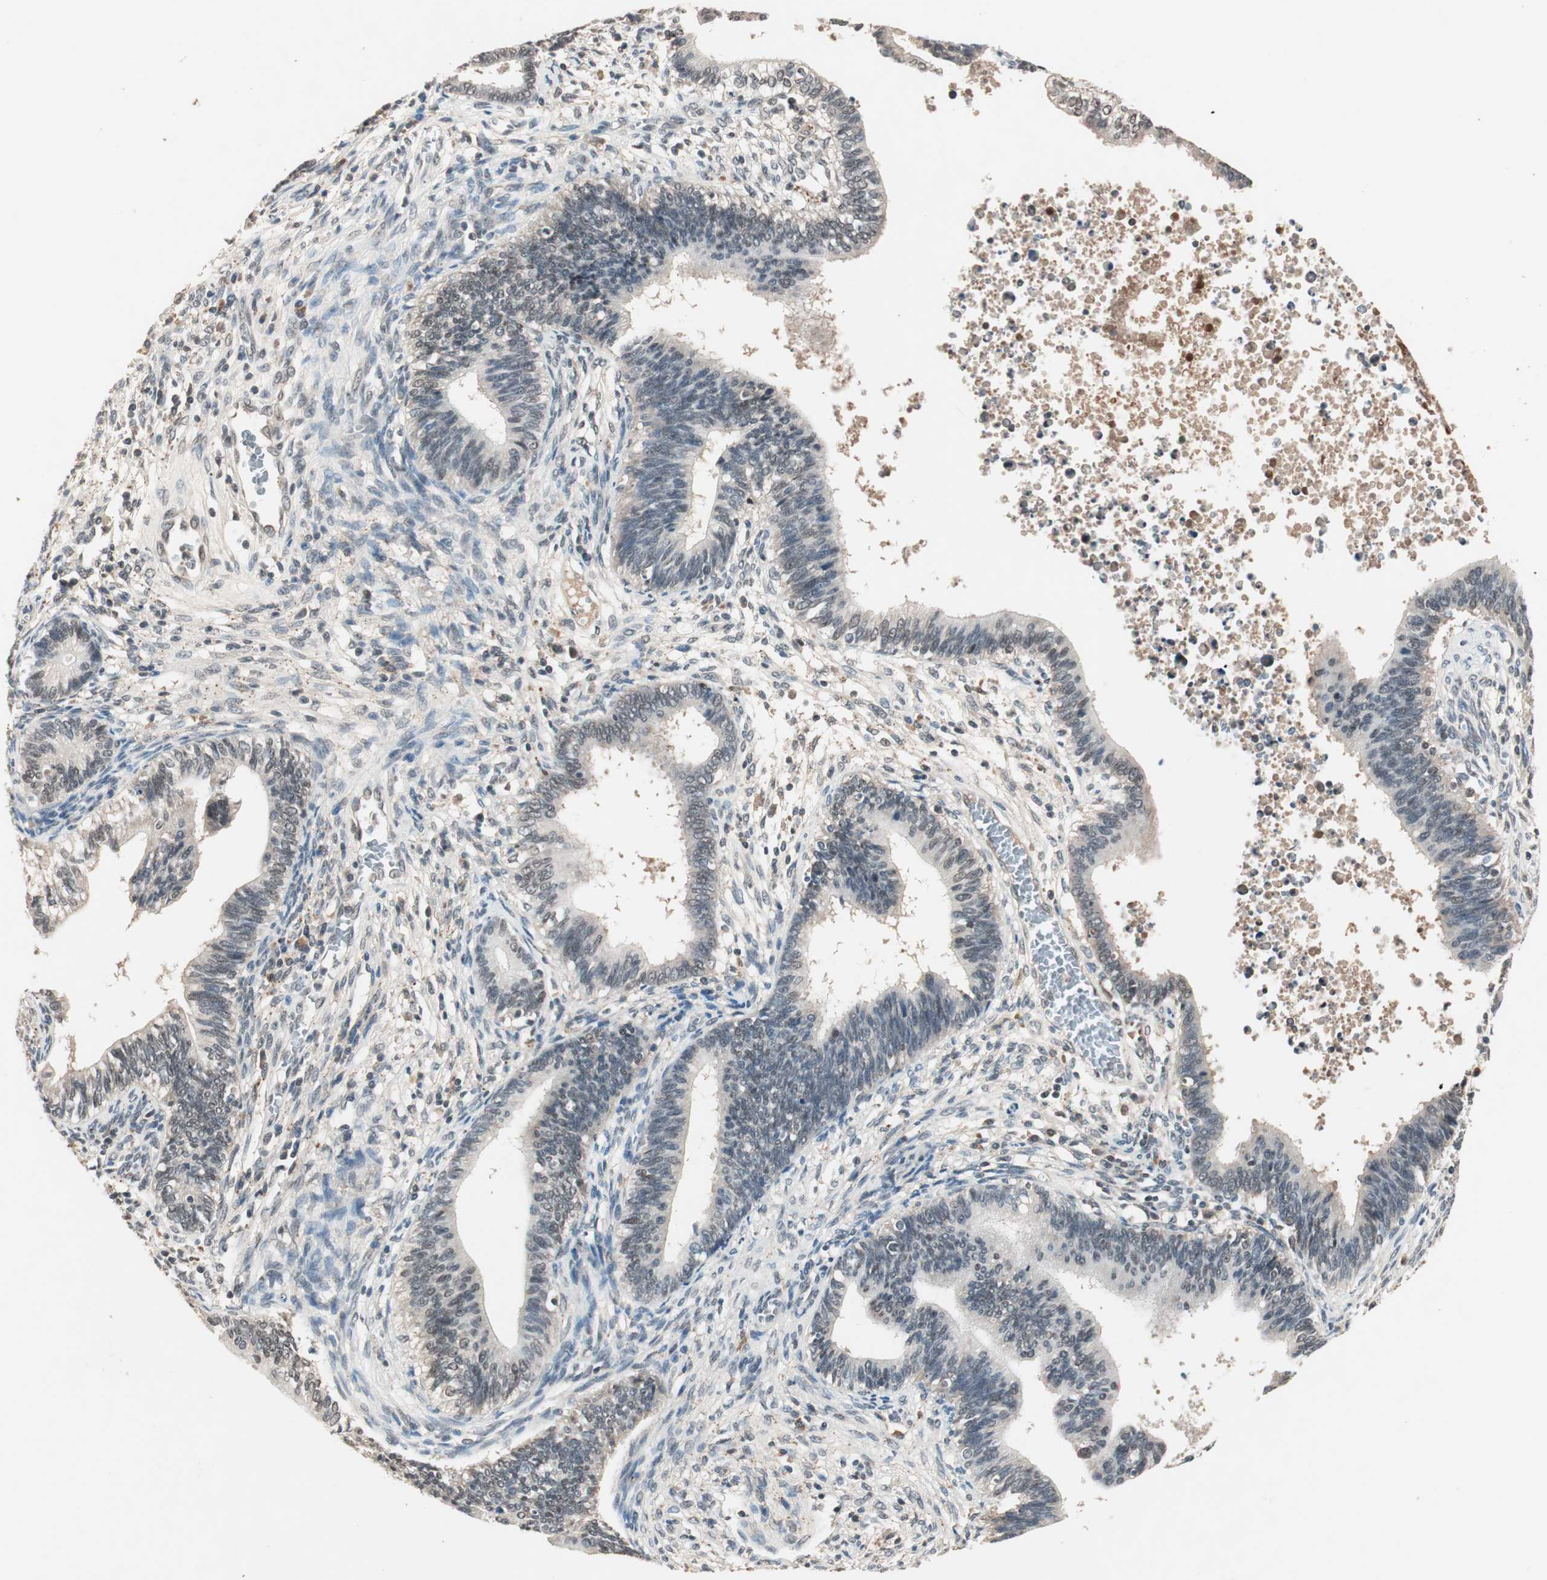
{"staining": {"intensity": "weak", "quantity": "25%-75%", "location": "cytoplasmic/membranous"}, "tissue": "cervical cancer", "cell_type": "Tumor cells", "image_type": "cancer", "snomed": [{"axis": "morphology", "description": "Adenocarcinoma, NOS"}, {"axis": "topography", "description": "Cervix"}], "caption": "Protein staining of cervical cancer tissue exhibits weak cytoplasmic/membranous staining in about 25%-75% of tumor cells. (Brightfield microscopy of DAB IHC at high magnification).", "gene": "NFRKB", "patient": {"sex": "female", "age": 44}}